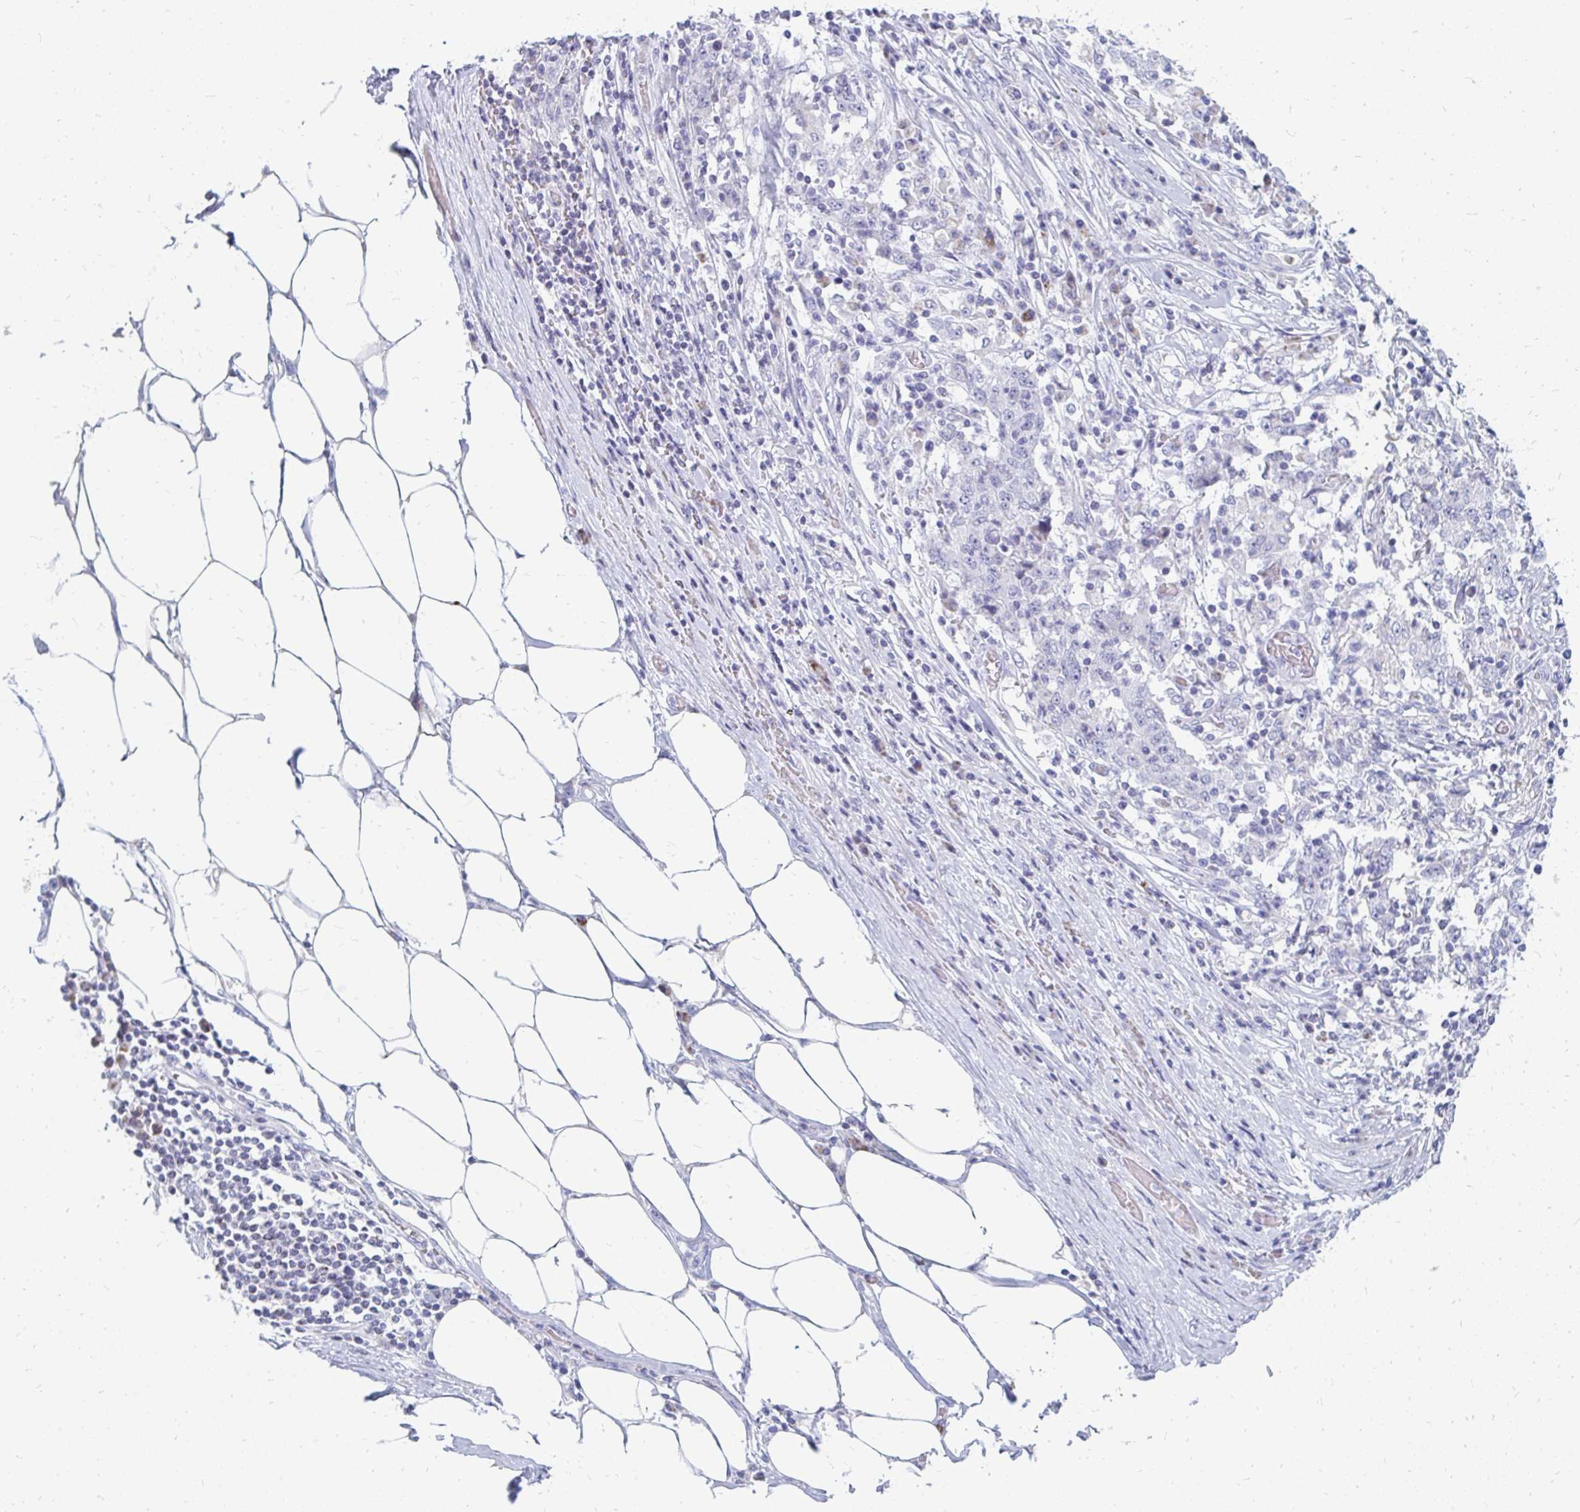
{"staining": {"intensity": "negative", "quantity": "none", "location": "none"}, "tissue": "stomach cancer", "cell_type": "Tumor cells", "image_type": "cancer", "snomed": [{"axis": "morphology", "description": "Adenocarcinoma, NOS"}, {"axis": "topography", "description": "Stomach"}], "caption": "Human stomach cancer stained for a protein using immunohistochemistry displays no positivity in tumor cells.", "gene": "OR10V1", "patient": {"sex": "male", "age": 59}}